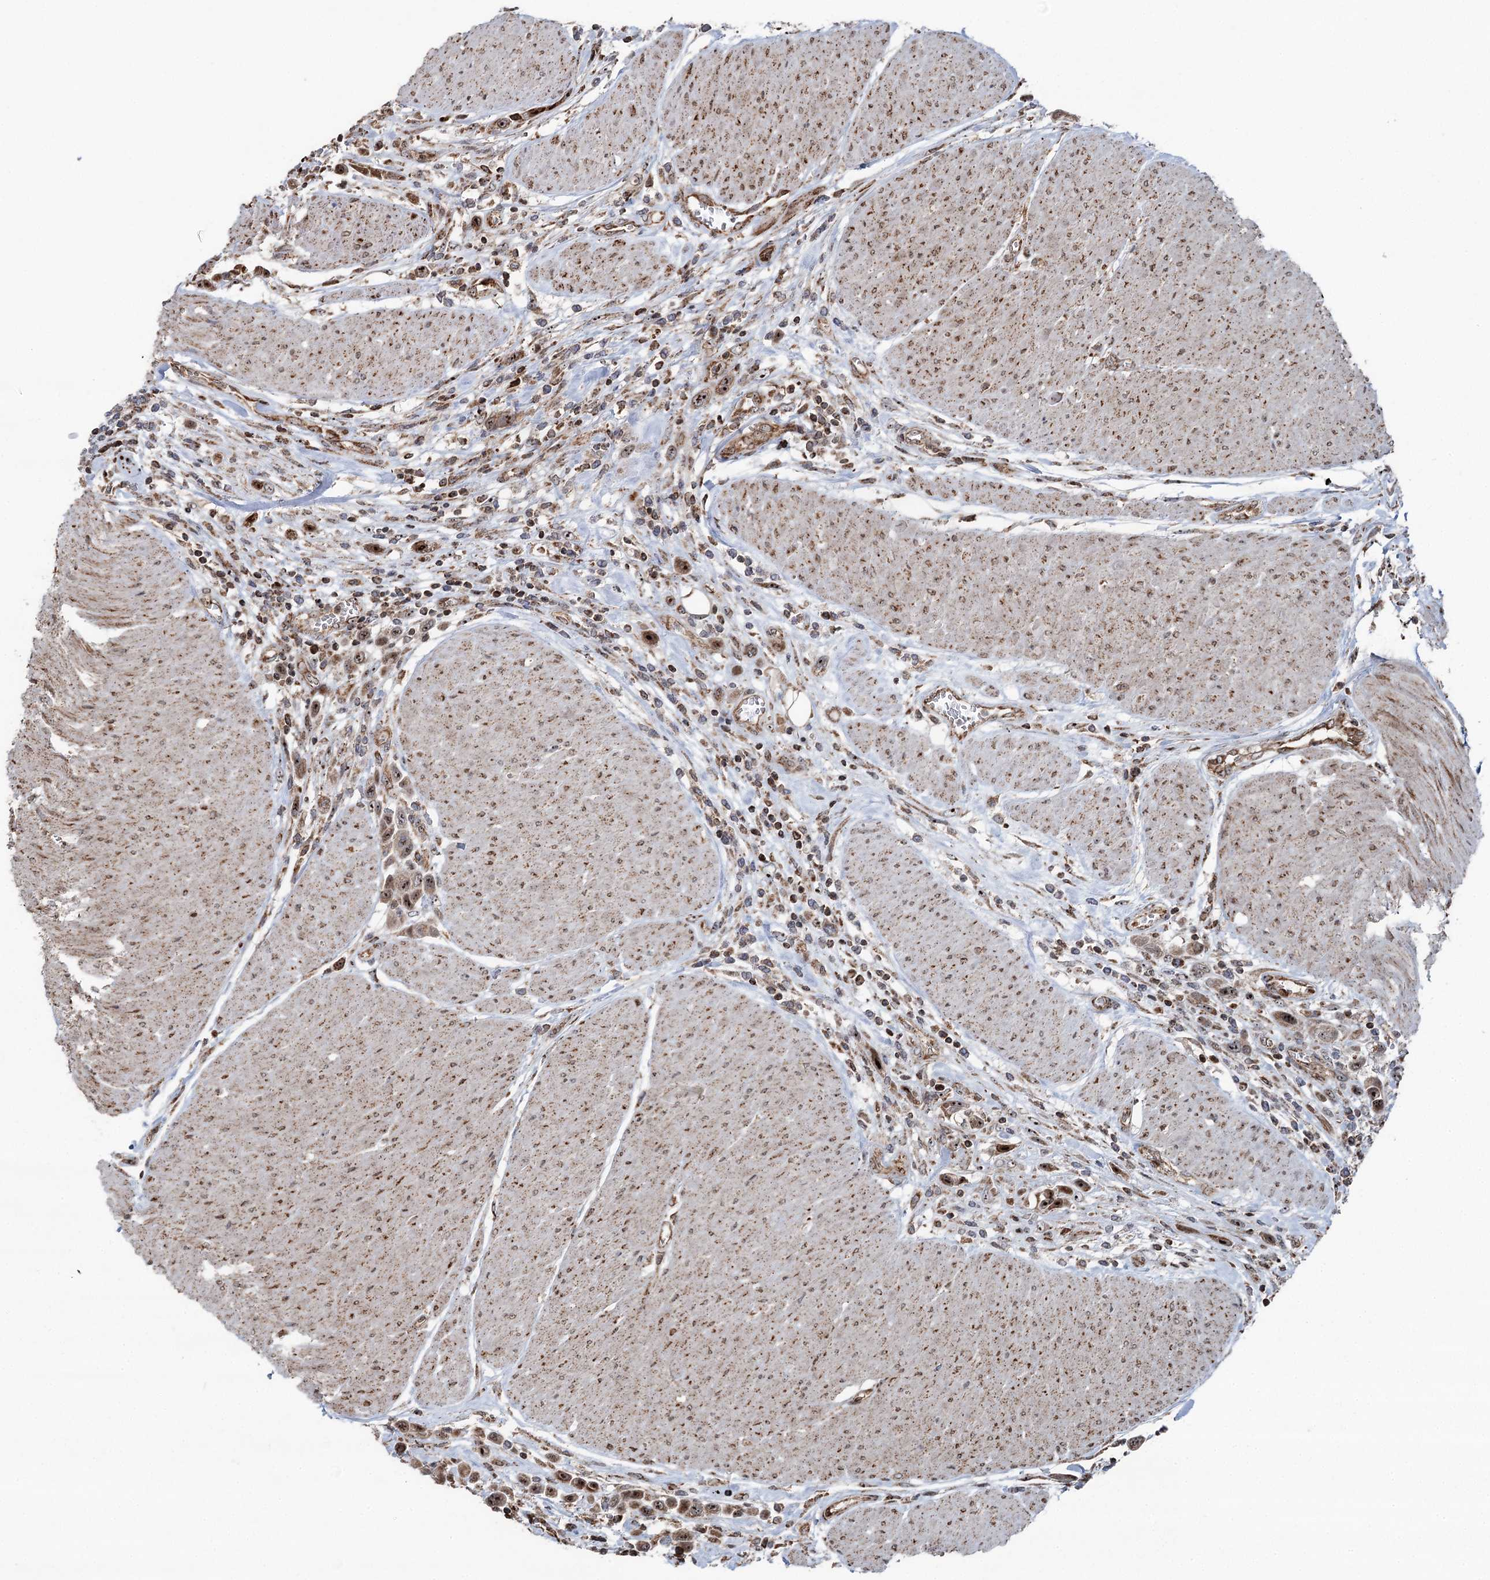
{"staining": {"intensity": "moderate", "quantity": ">75%", "location": "cytoplasmic/membranous,nuclear"}, "tissue": "urothelial cancer", "cell_type": "Tumor cells", "image_type": "cancer", "snomed": [{"axis": "morphology", "description": "Urothelial carcinoma, High grade"}, {"axis": "topography", "description": "Urinary bladder"}], "caption": "A brown stain highlights moderate cytoplasmic/membranous and nuclear expression of a protein in urothelial cancer tumor cells.", "gene": "STEEP1", "patient": {"sex": "male", "age": 50}}